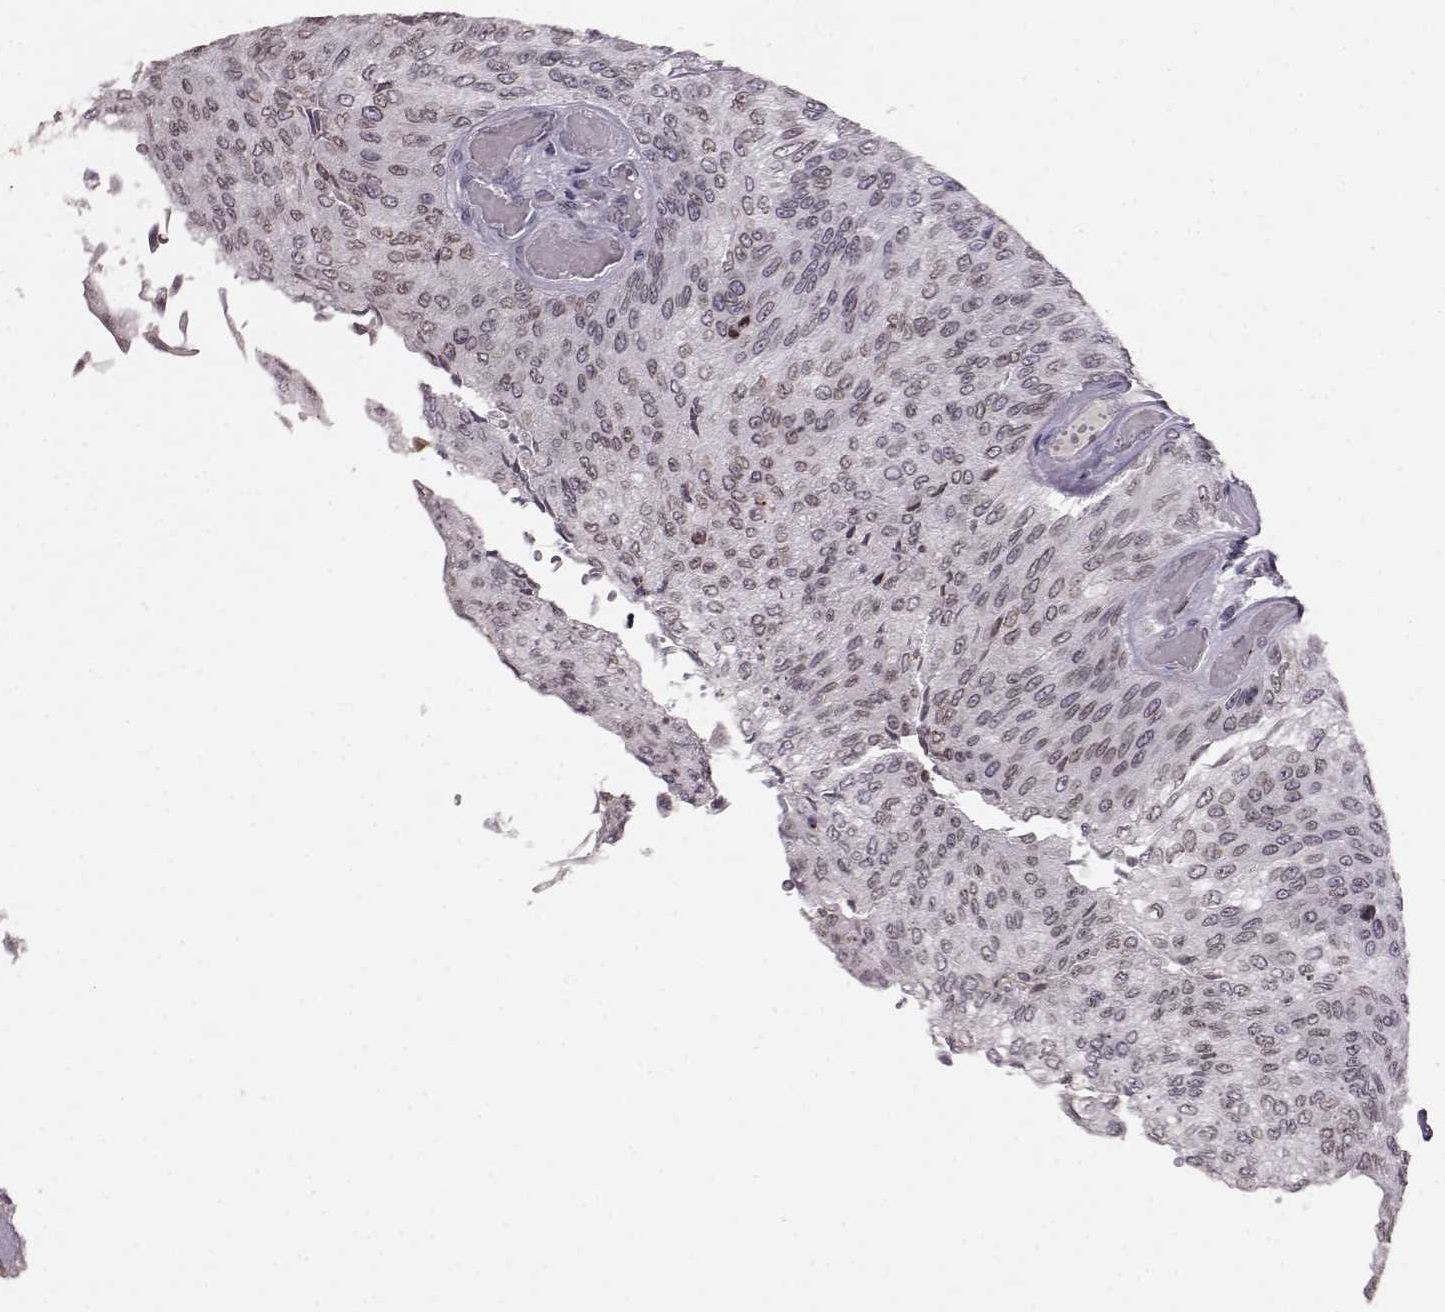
{"staining": {"intensity": "moderate", "quantity": ">75%", "location": "cytoplasmic/membranous,nuclear"}, "tissue": "urothelial cancer", "cell_type": "Tumor cells", "image_type": "cancer", "snomed": [{"axis": "morphology", "description": "Urothelial carcinoma, Low grade"}, {"axis": "topography", "description": "Ureter, NOS"}, {"axis": "topography", "description": "Urinary bladder"}], "caption": "A brown stain highlights moderate cytoplasmic/membranous and nuclear expression of a protein in urothelial cancer tumor cells.", "gene": "DCAF12", "patient": {"sex": "male", "age": 78}}